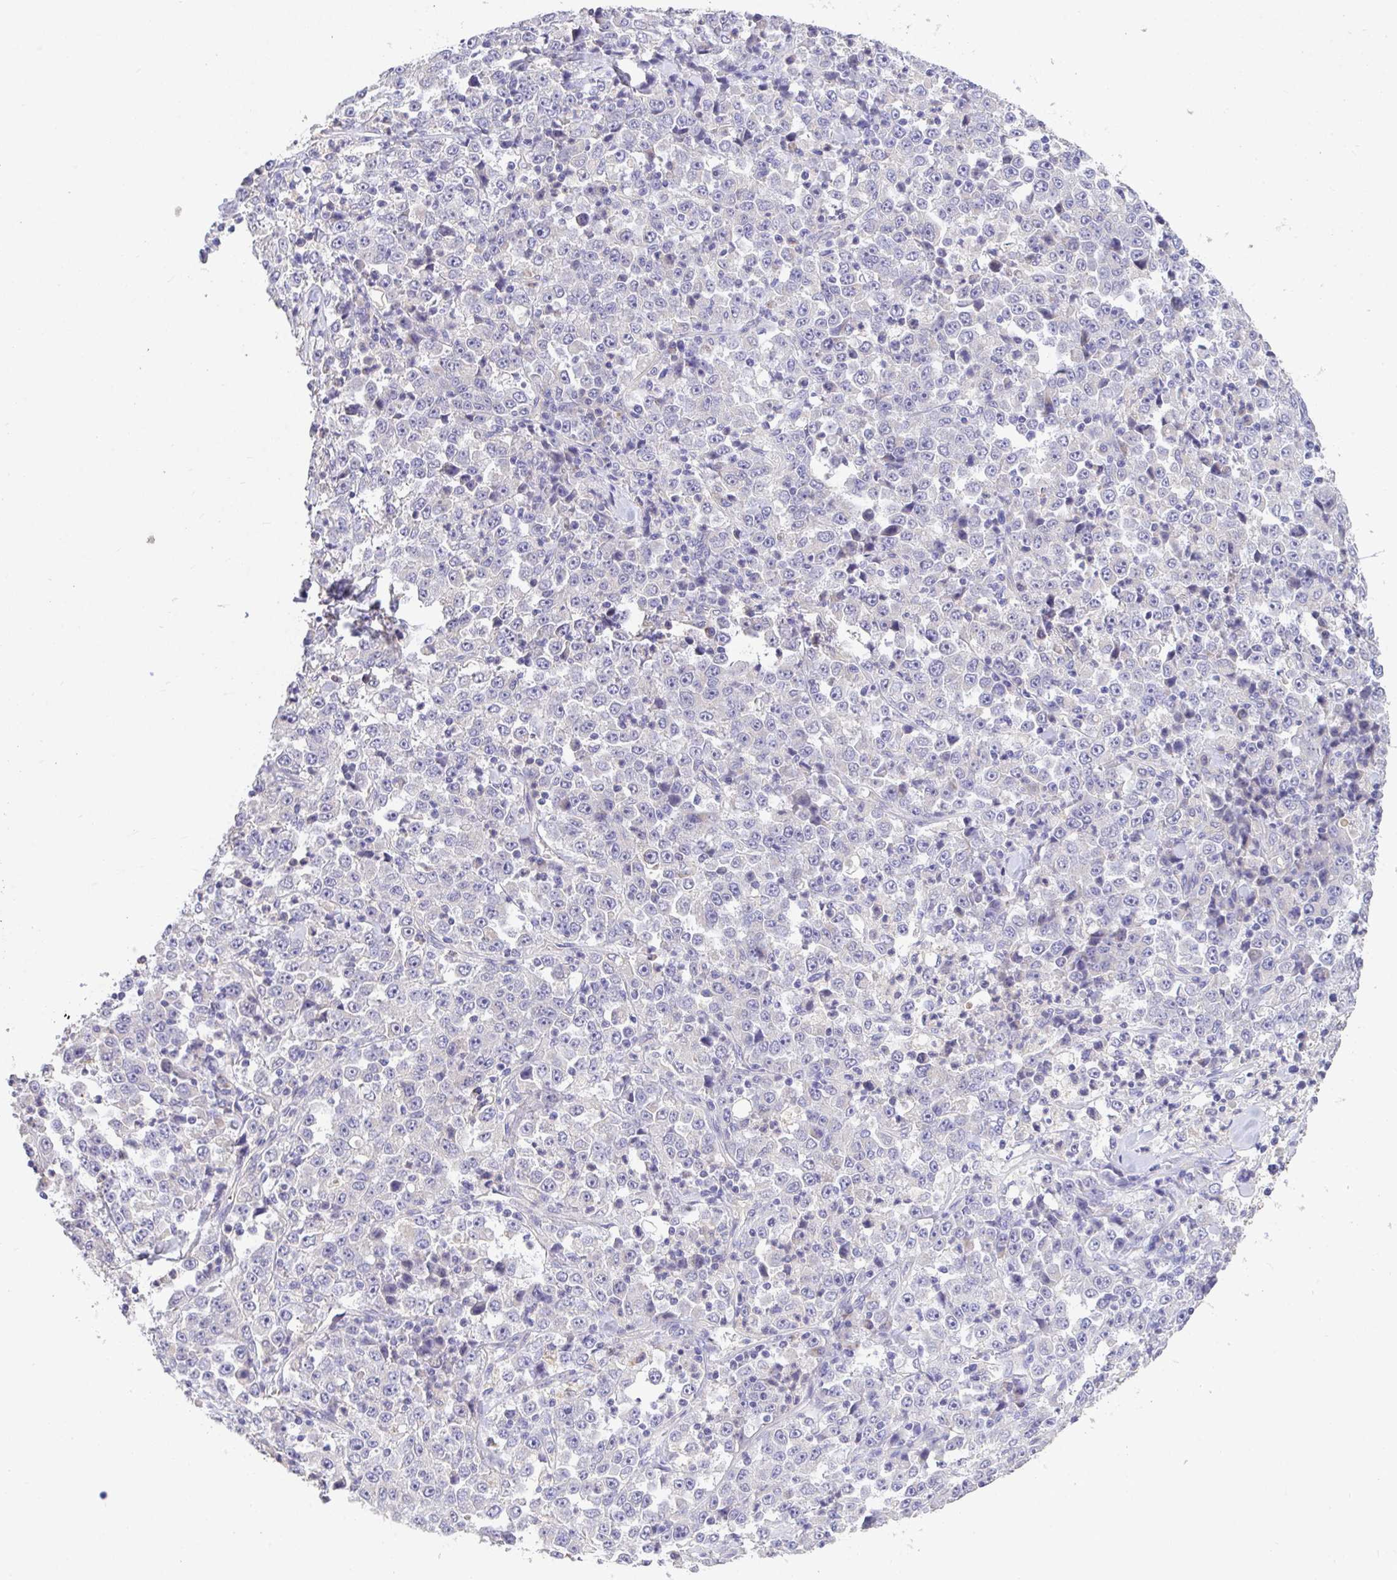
{"staining": {"intensity": "negative", "quantity": "none", "location": "none"}, "tissue": "stomach cancer", "cell_type": "Tumor cells", "image_type": "cancer", "snomed": [{"axis": "morphology", "description": "Normal tissue, NOS"}, {"axis": "morphology", "description": "Adenocarcinoma, NOS"}, {"axis": "topography", "description": "Stomach, upper"}, {"axis": "topography", "description": "Stomach"}], "caption": "Human adenocarcinoma (stomach) stained for a protein using IHC demonstrates no positivity in tumor cells.", "gene": "MPC2", "patient": {"sex": "male", "age": 59}}